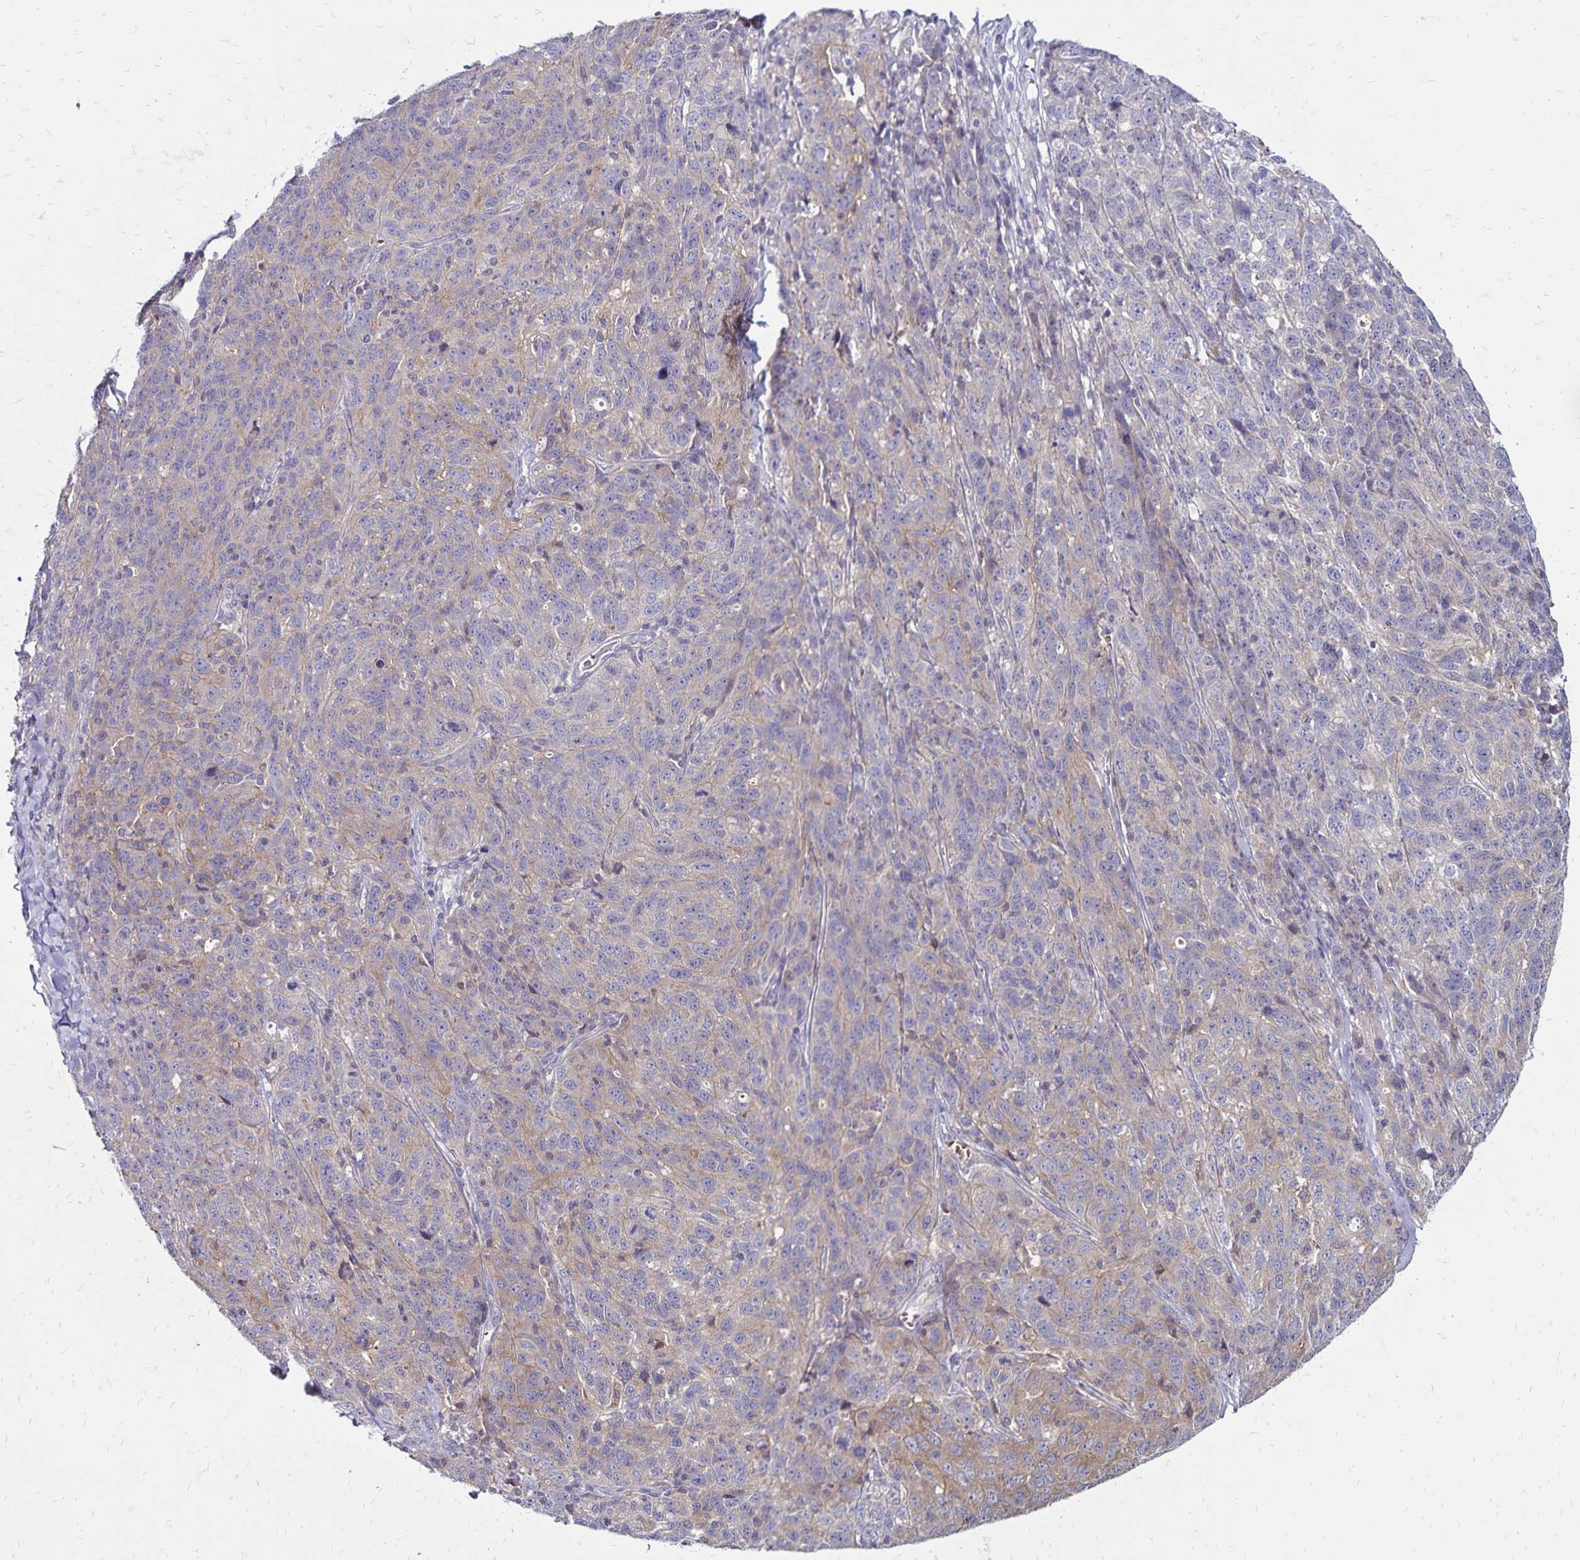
{"staining": {"intensity": "weak", "quantity": "25%-75%", "location": "cytoplasmic/membranous"}, "tissue": "ovarian cancer", "cell_type": "Tumor cells", "image_type": "cancer", "snomed": [{"axis": "morphology", "description": "Cystadenocarcinoma, serous, NOS"}, {"axis": "topography", "description": "Ovary"}], "caption": "Tumor cells demonstrate weak cytoplasmic/membranous positivity in about 25%-75% of cells in serous cystadenocarcinoma (ovarian).", "gene": "FSD1", "patient": {"sex": "female", "age": 71}}